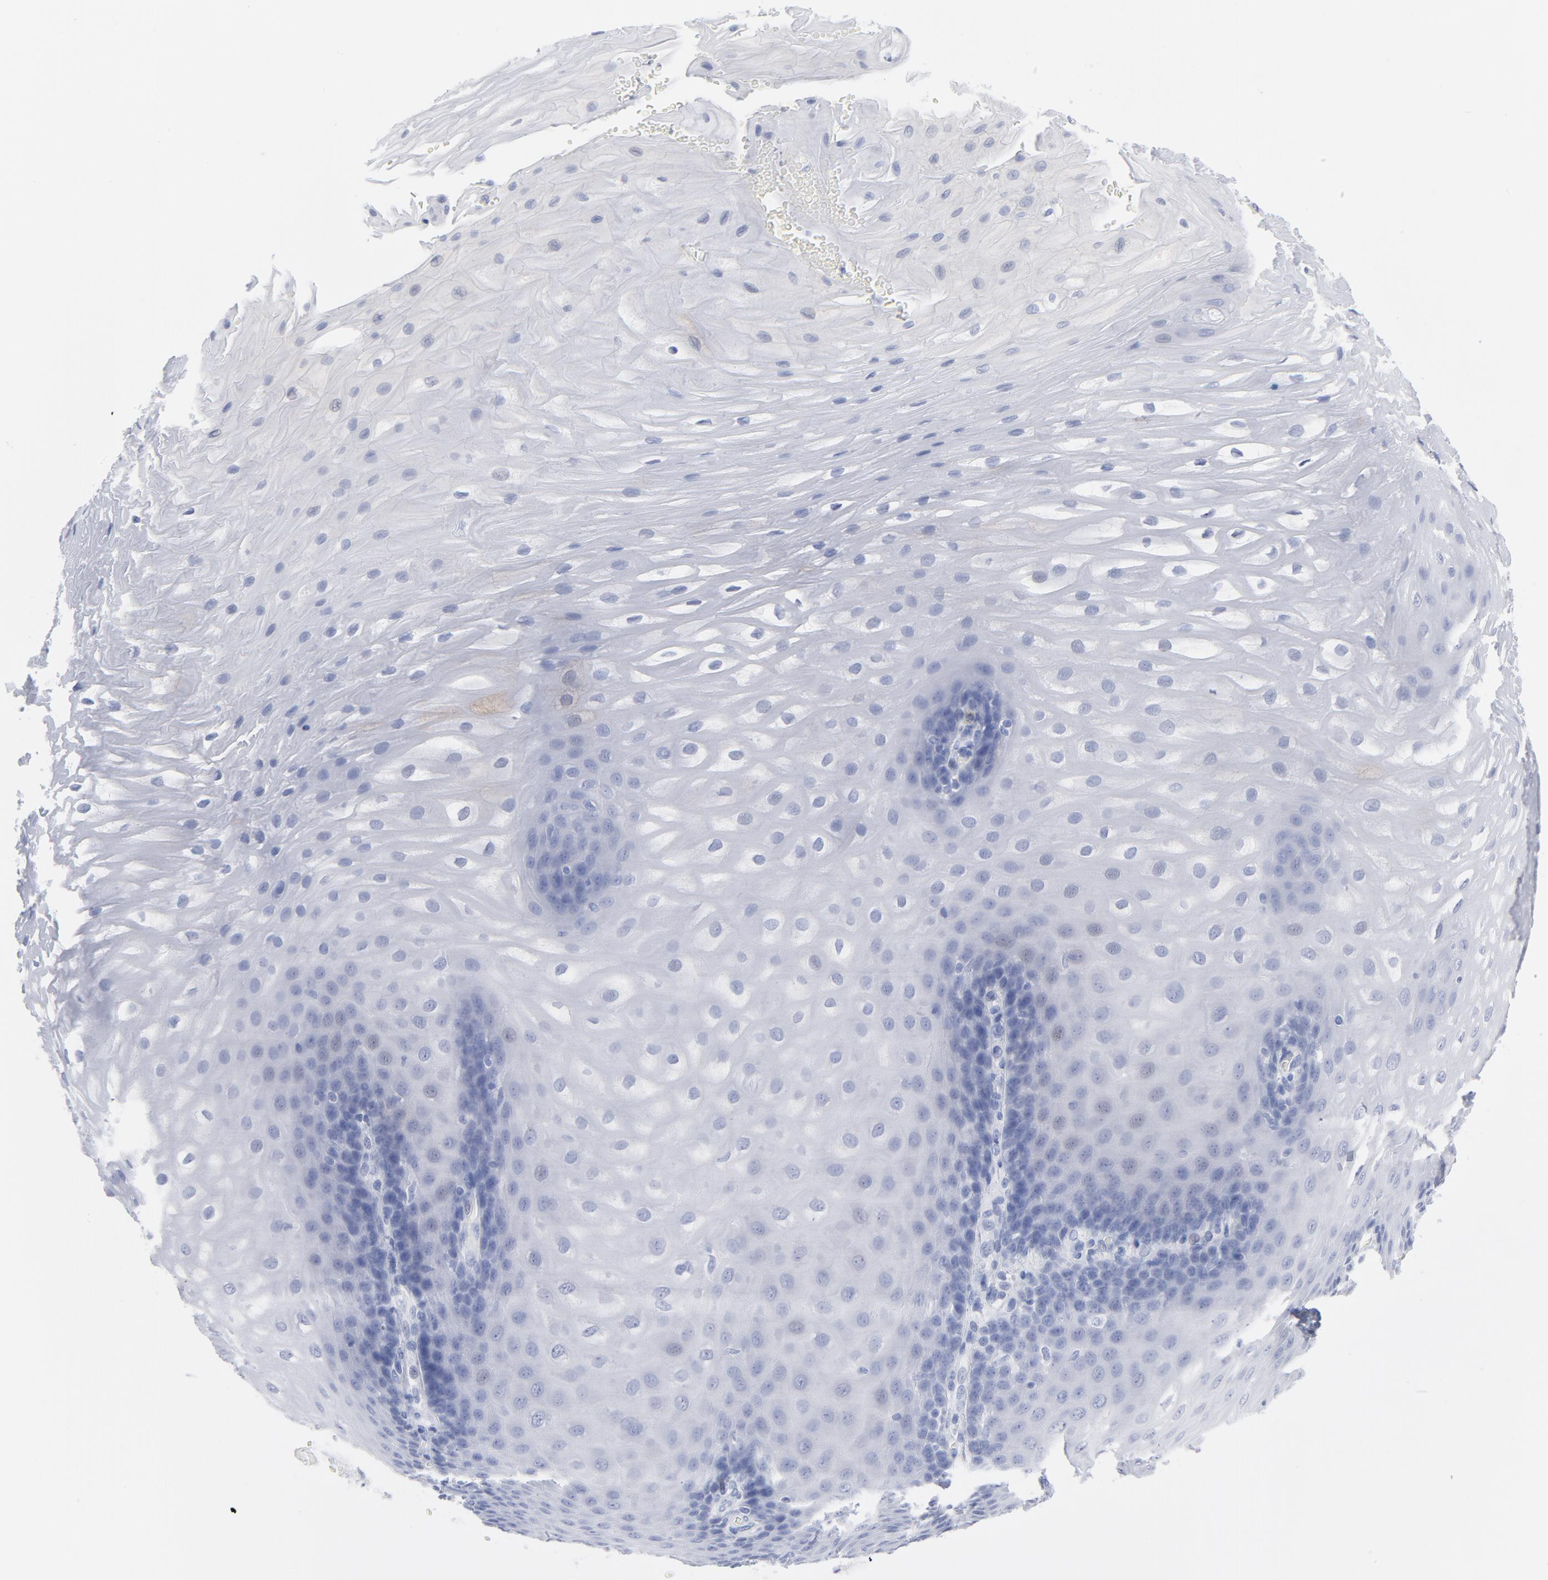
{"staining": {"intensity": "negative", "quantity": "none", "location": "none"}, "tissue": "esophagus", "cell_type": "Squamous epithelial cells", "image_type": "normal", "snomed": [{"axis": "morphology", "description": "Normal tissue, NOS"}, {"axis": "morphology", "description": "Adenocarcinoma, NOS"}, {"axis": "topography", "description": "Esophagus"}, {"axis": "topography", "description": "Stomach"}], "caption": "Immunohistochemistry photomicrograph of normal esophagus stained for a protein (brown), which shows no staining in squamous epithelial cells.", "gene": "P2RY8", "patient": {"sex": "male", "age": 62}}